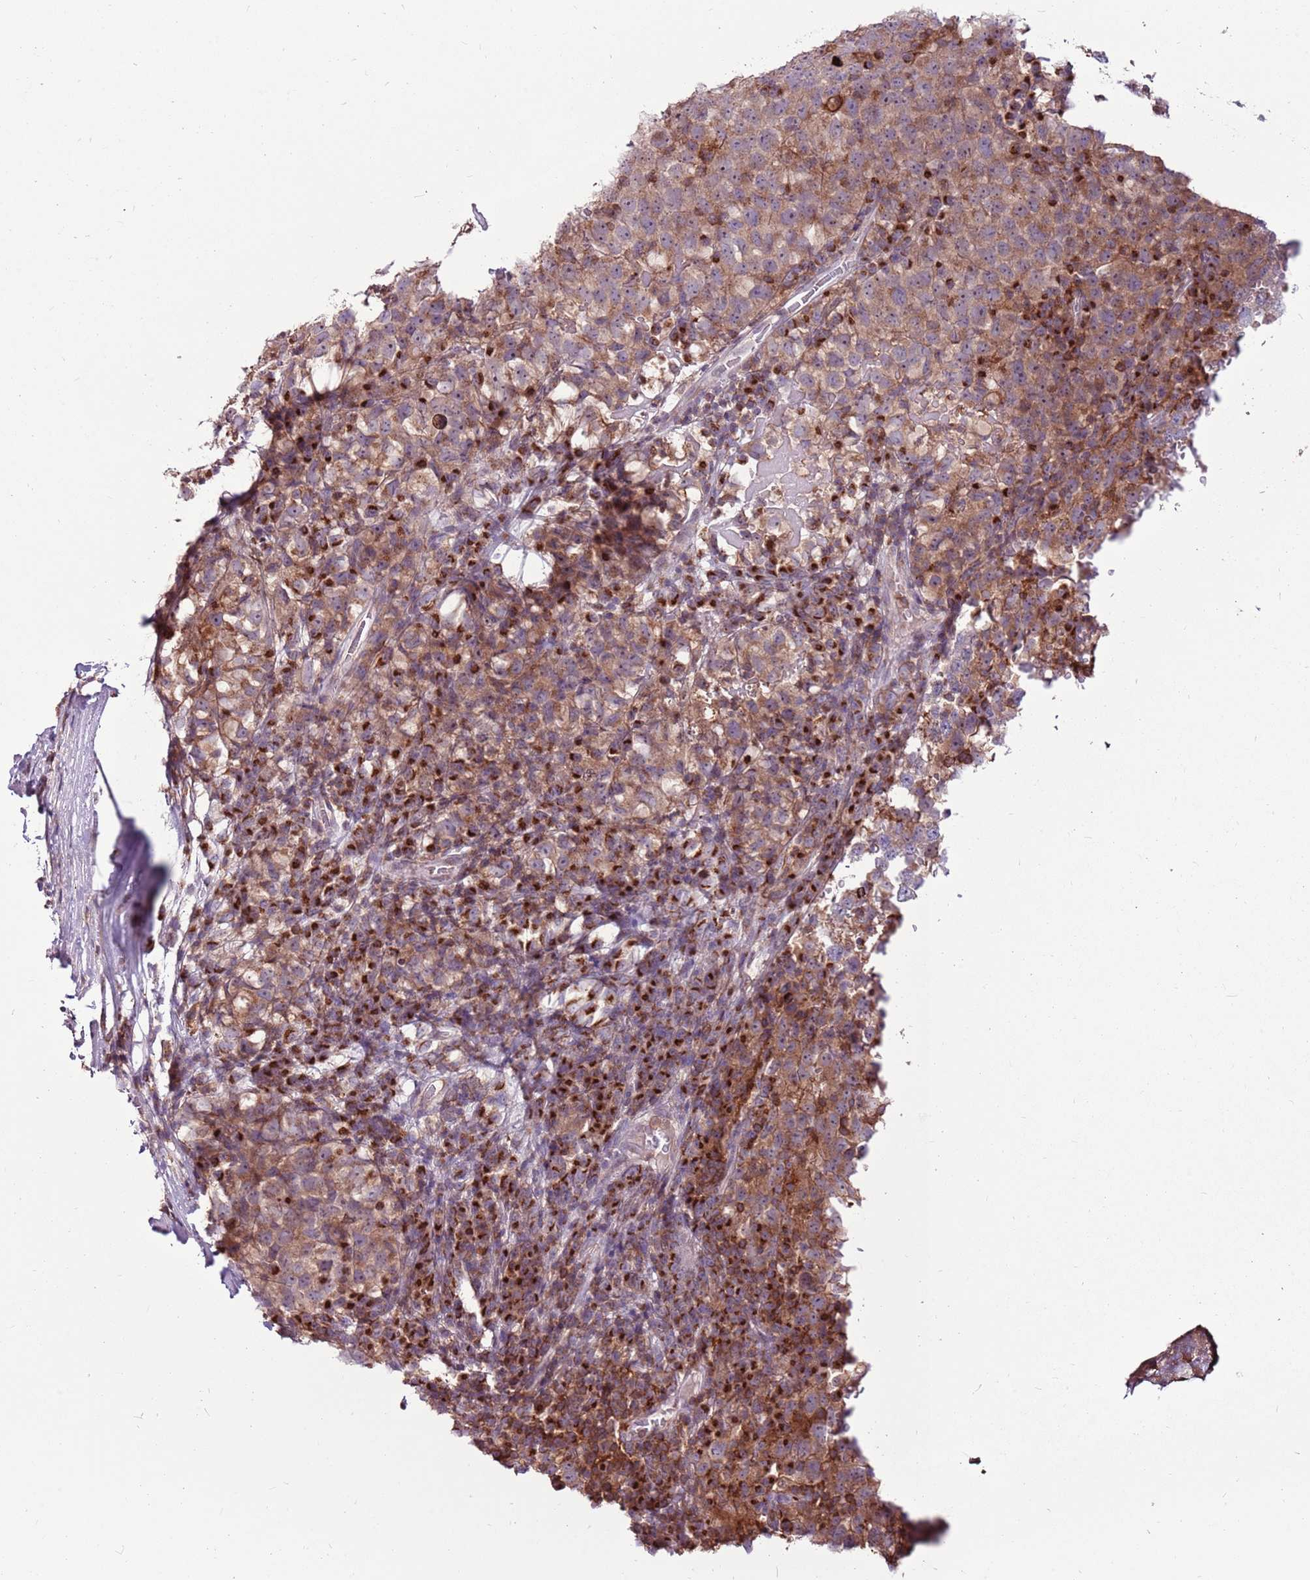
{"staining": {"intensity": "moderate", "quantity": ">75%", "location": "cytoplasmic/membranous"}, "tissue": "testis cancer", "cell_type": "Tumor cells", "image_type": "cancer", "snomed": [{"axis": "morphology", "description": "Seminoma, NOS"}, {"axis": "topography", "description": "Testis"}], "caption": "DAB immunohistochemical staining of testis seminoma demonstrates moderate cytoplasmic/membranous protein expression in approximately >75% of tumor cells. The protein of interest is shown in brown color, while the nuclei are stained blue.", "gene": "ZSWIM1", "patient": {"sex": "male", "age": 65}}